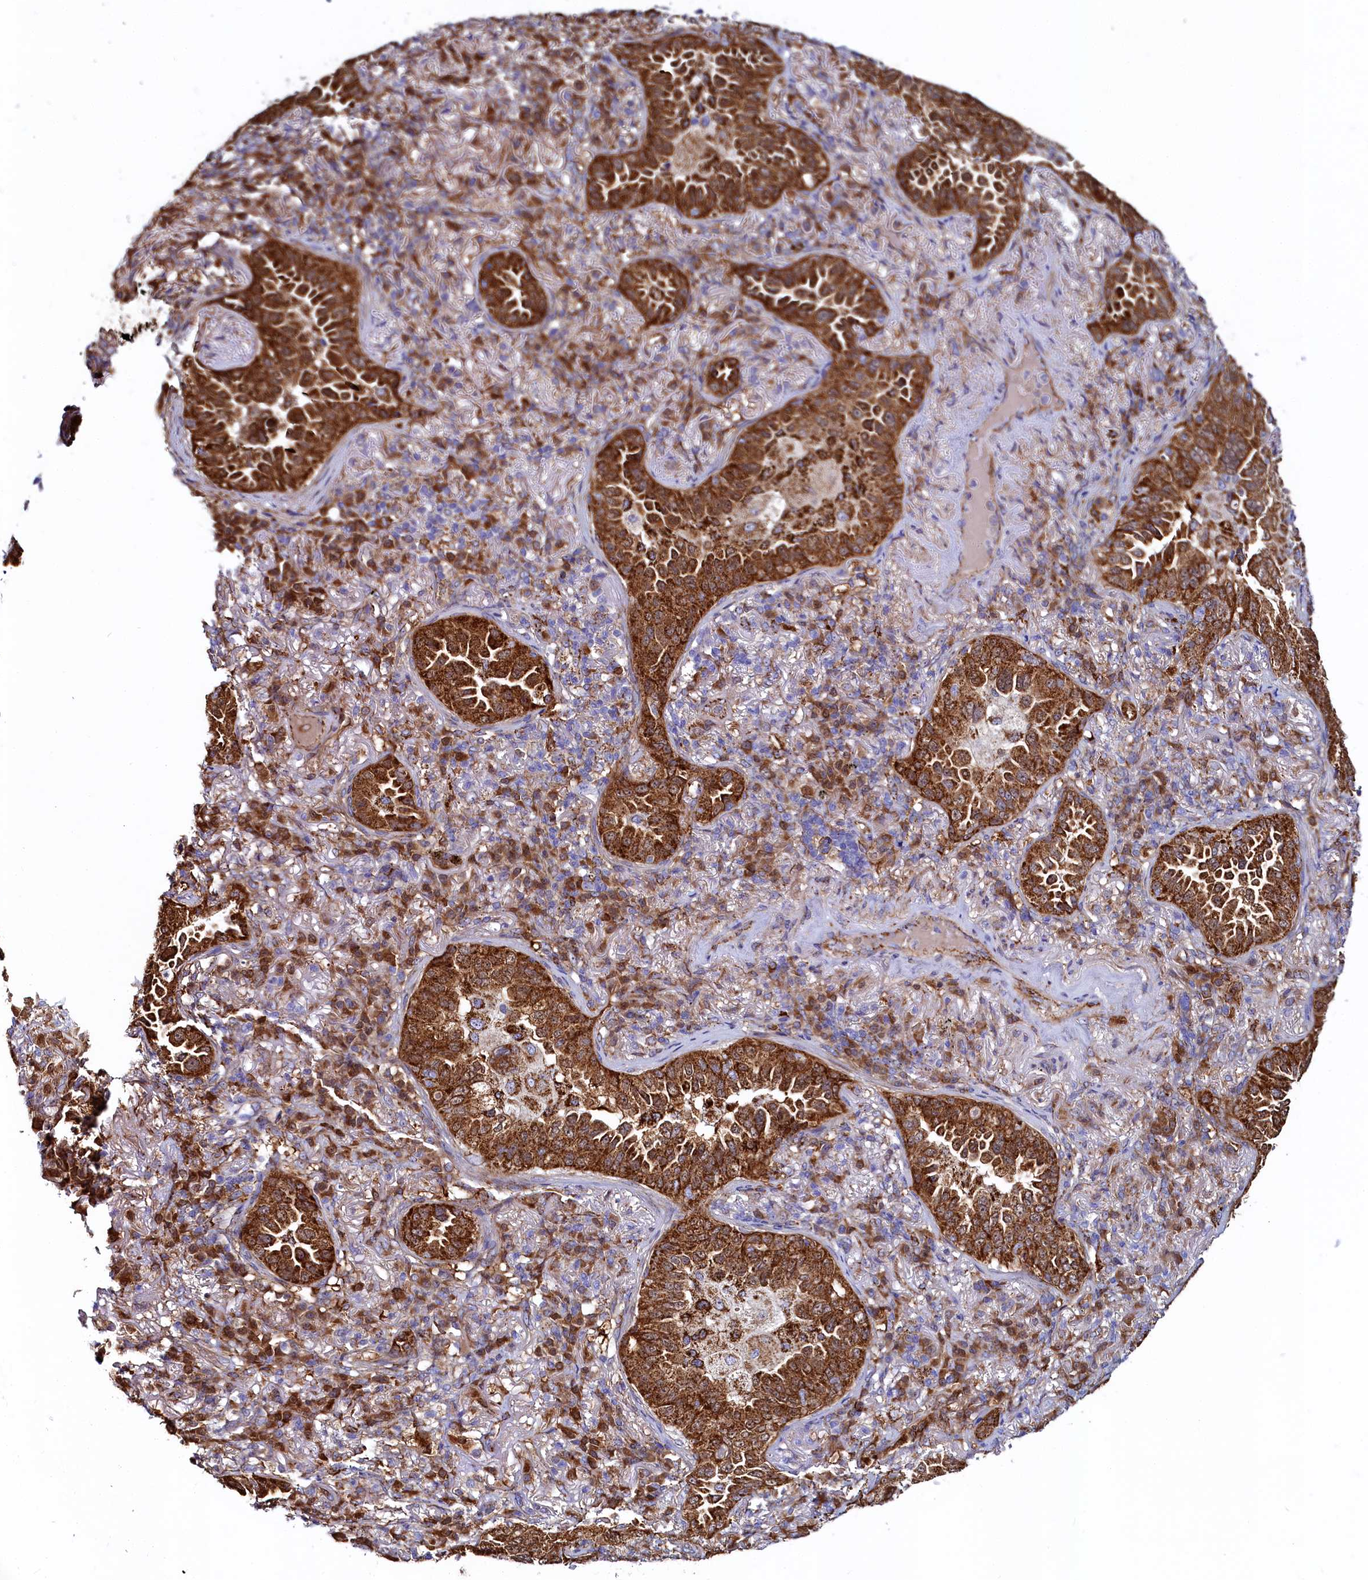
{"staining": {"intensity": "strong", "quantity": ">75%", "location": "cytoplasmic/membranous"}, "tissue": "lung cancer", "cell_type": "Tumor cells", "image_type": "cancer", "snomed": [{"axis": "morphology", "description": "Adenocarcinoma, NOS"}, {"axis": "topography", "description": "Lung"}], "caption": "Immunohistochemical staining of human adenocarcinoma (lung) shows high levels of strong cytoplasmic/membranous protein expression in approximately >75% of tumor cells. (DAB (3,3'-diaminobenzidine) IHC with brightfield microscopy, high magnification).", "gene": "ASTE1", "patient": {"sex": "female", "age": 69}}